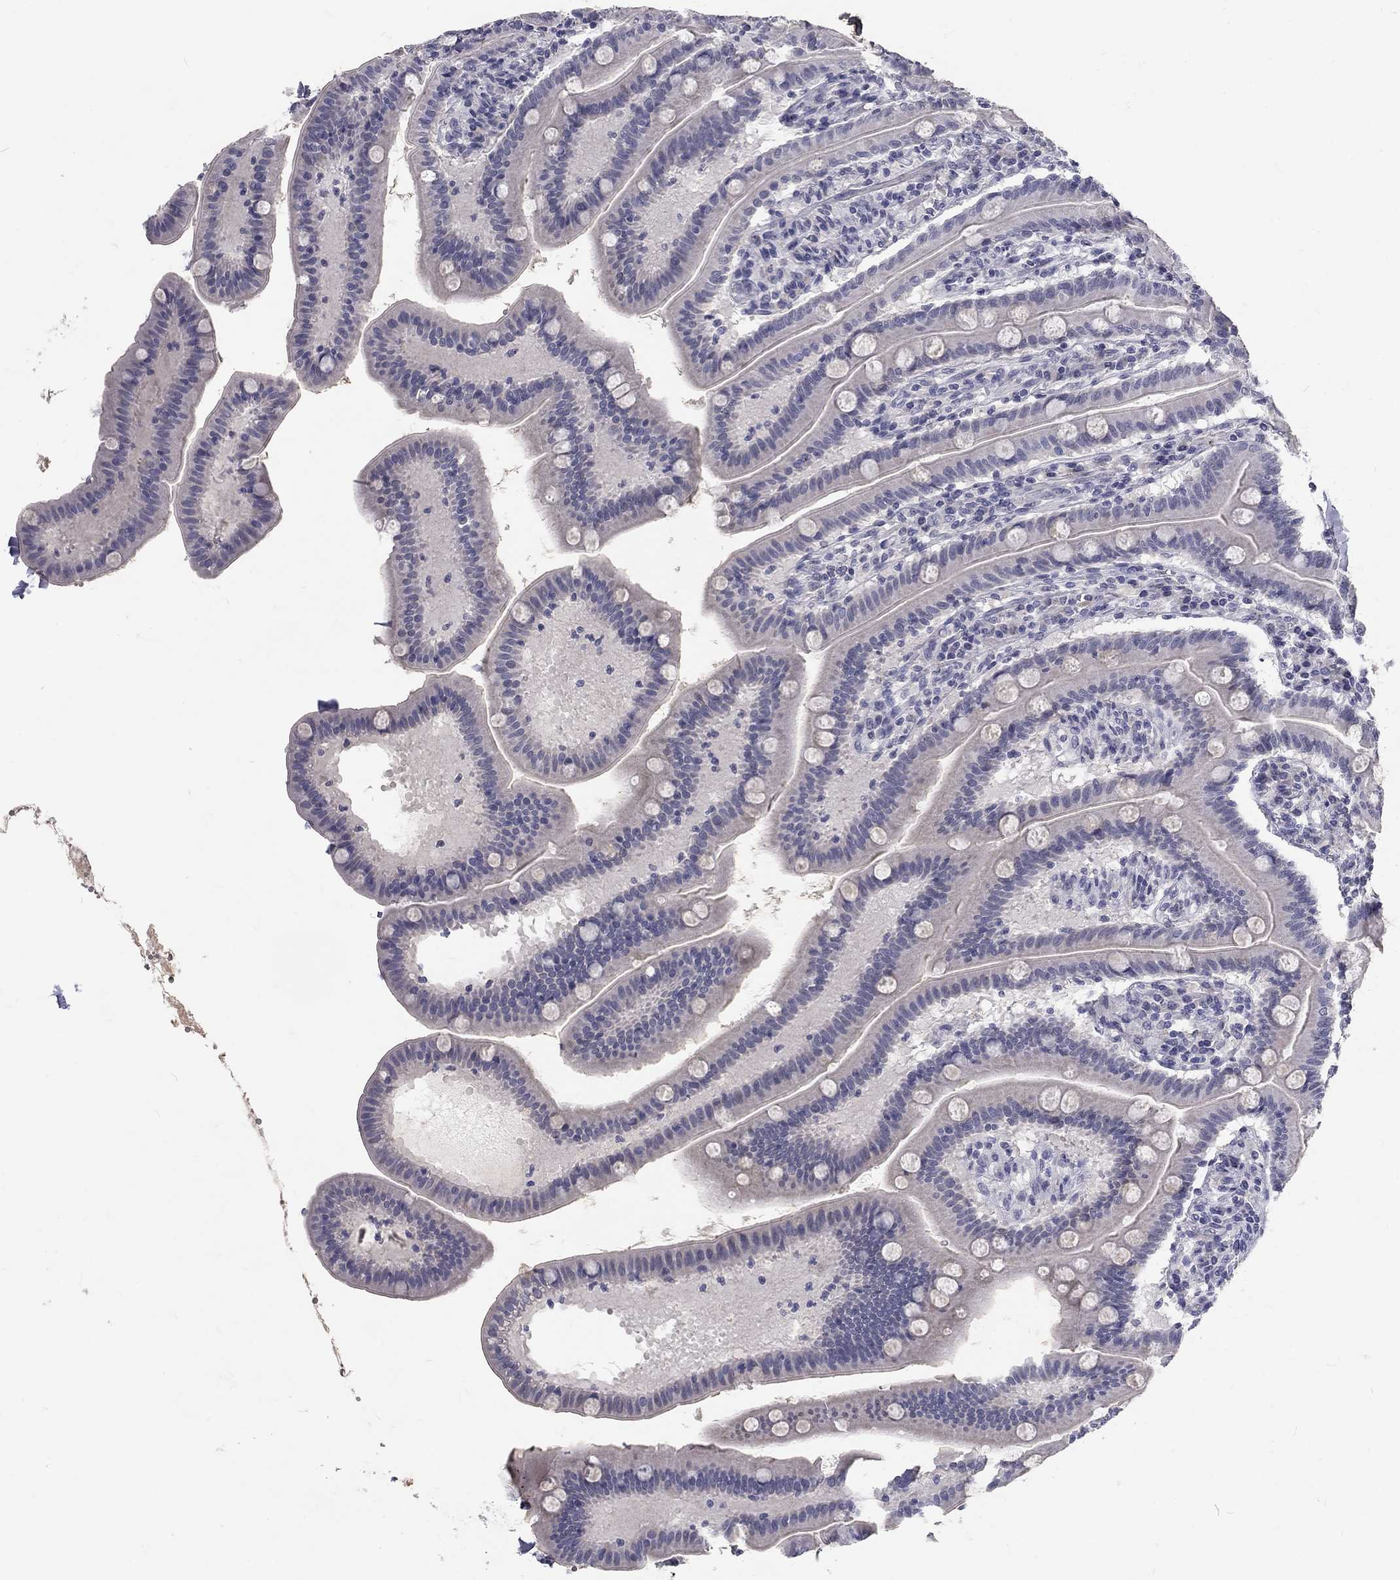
{"staining": {"intensity": "negative", "quantity": "none", "location": "none"}, "tissue": "small intestine", "cell_type": "Glandular cells", "image_type": "normal", "snomed": [{"axis": "morphology", "description": "Normal tissue, NOS"}, {"axis": "topography", "description": "Small intestine"}], "caption": "A high-resolution micrograph shows immunohistochemistry (IHC) staining of normal small intestine, which shows no significant staining in glandular cells.", "gene": "NOS1", "patient": {"sex": "male", "age": 66}}